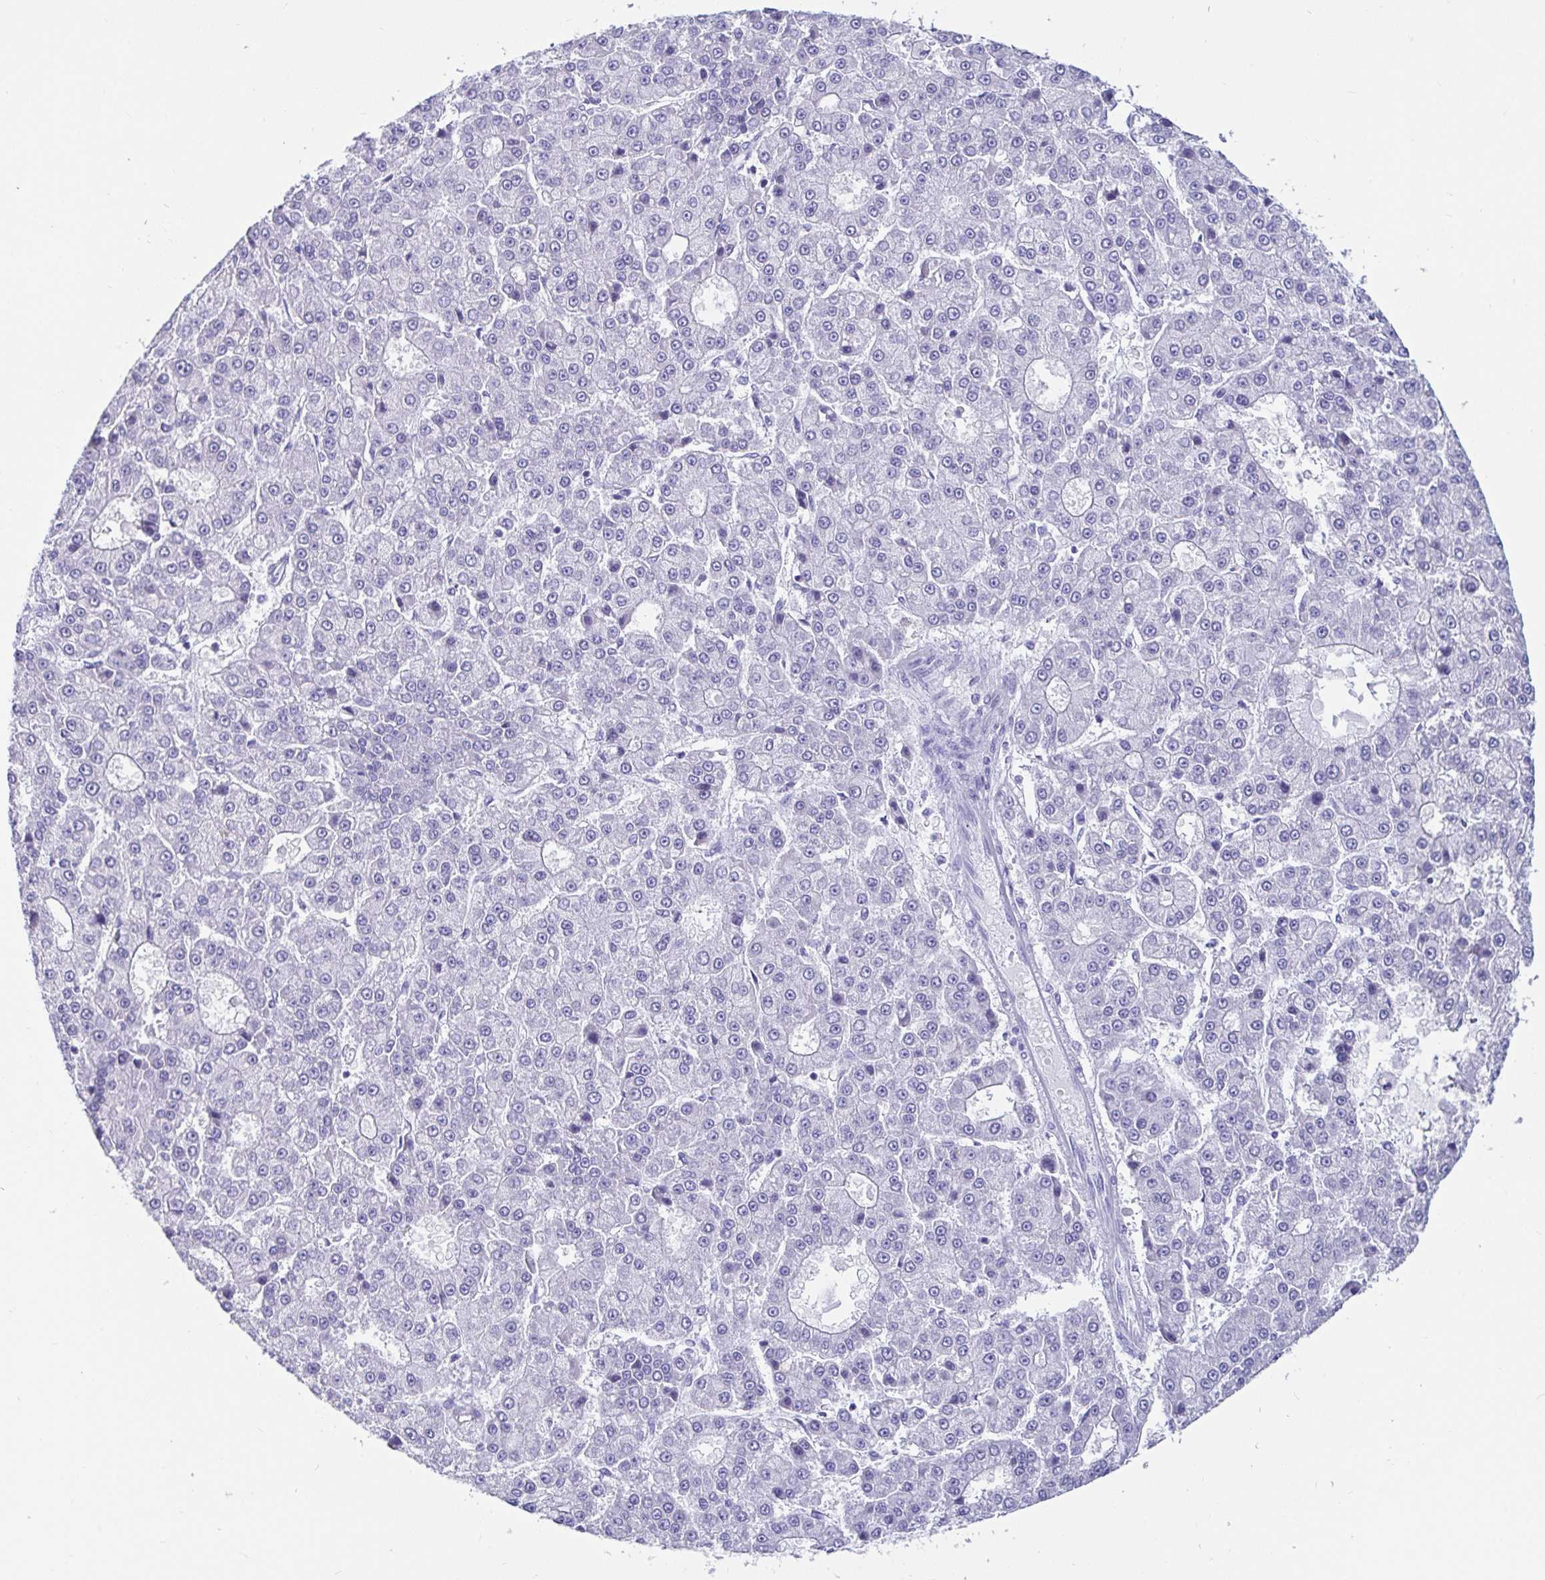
{"staining": {"intensity": "negative", "quantity": "none", "location": "none"}, "tissue": "liver cancer", "cell_type": "Tumor cells", "image_type": "cancer", "snomed": [{"axis": "morphology", "description": "Carcinoma, Hepatocellular, NOS"}, {"axis": "topography", "description": "Liver"}], "caption": "Tumor cells are negative for brown protein staining in liver cancer.", "gene": "ZPBP2", "patient": {"sex": "male", "age": 70}}